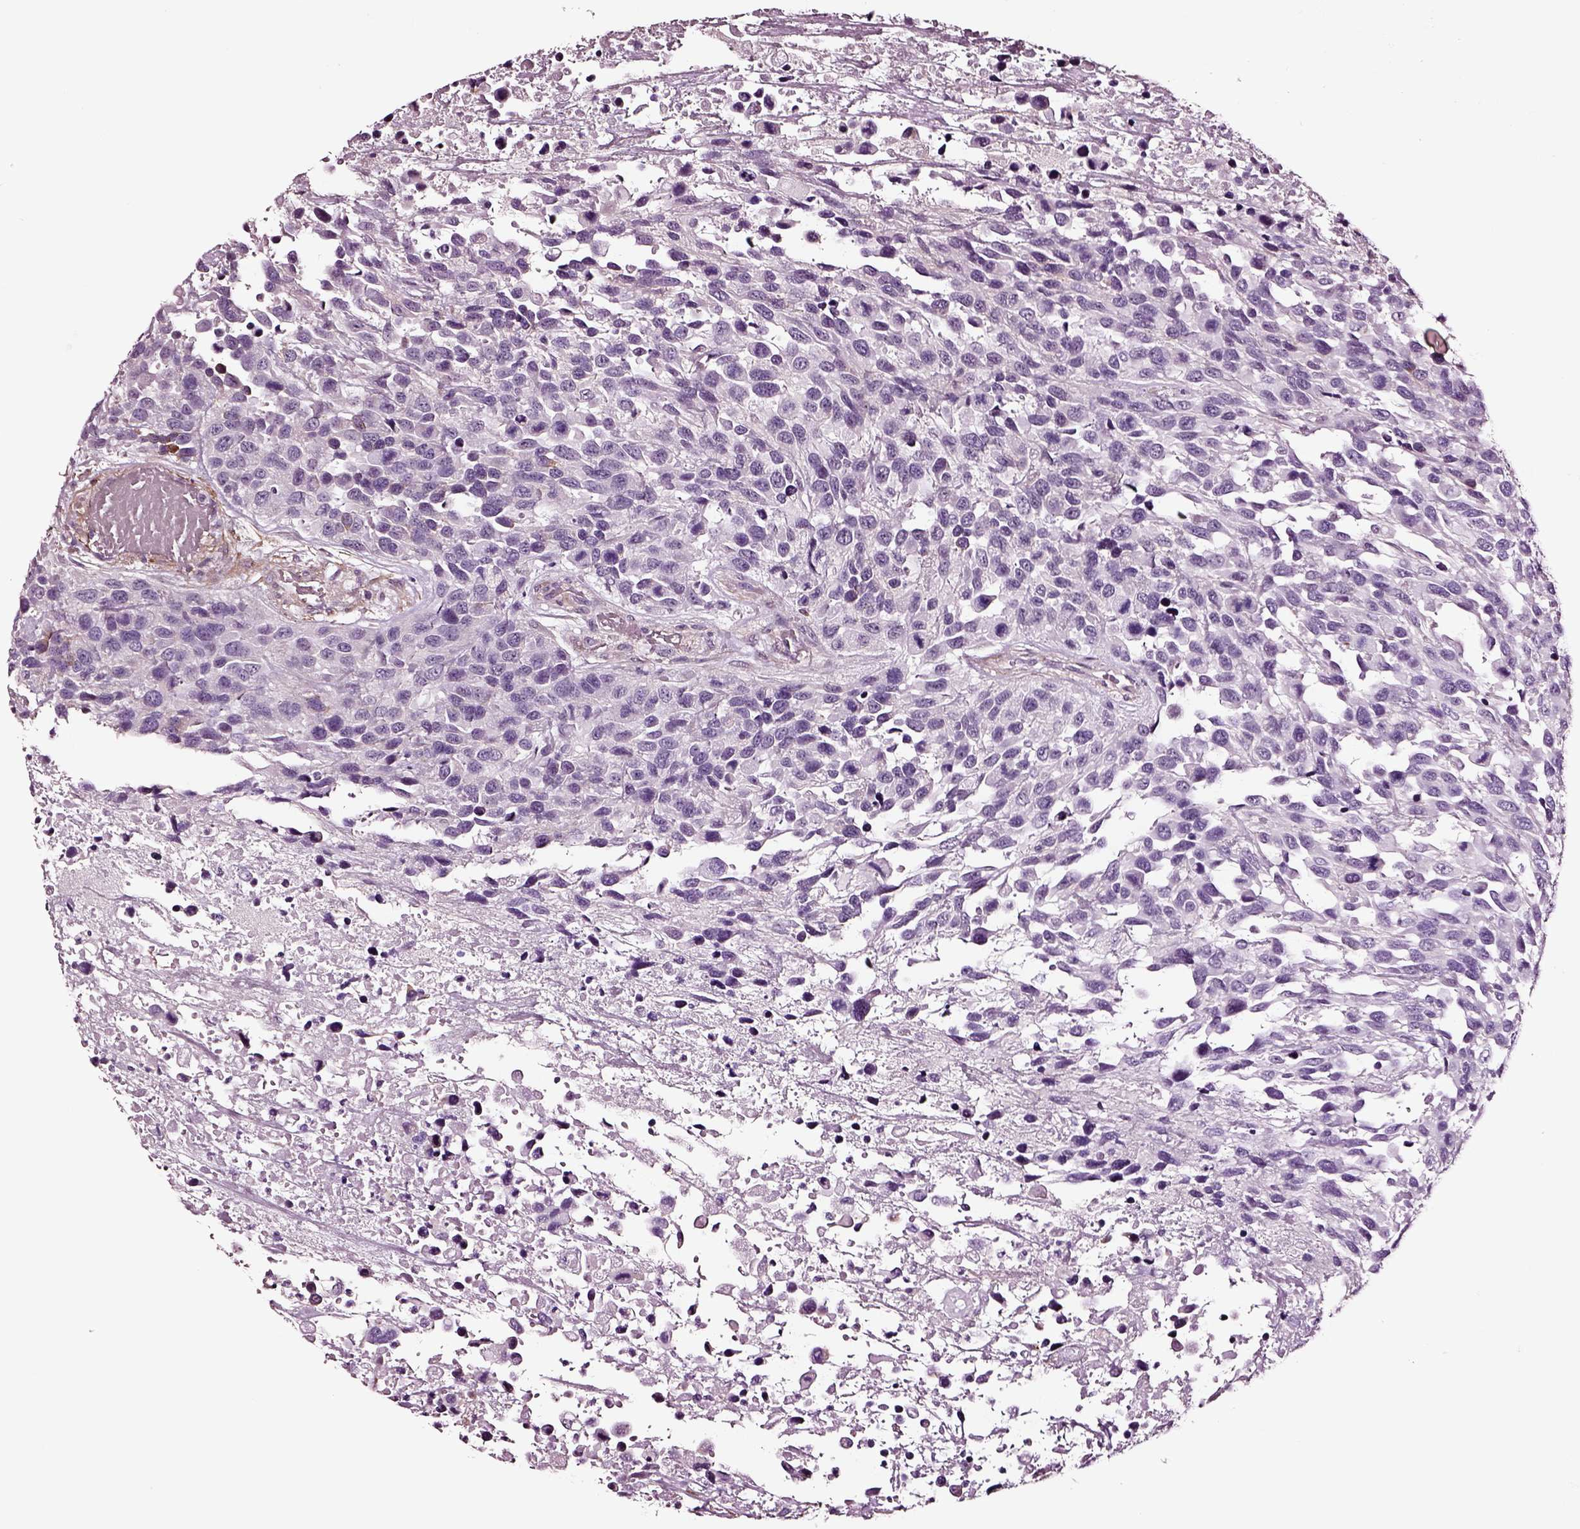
{"staining": {"intensity": "negative", "quantity": "none", "location": "none"}, "tissue": "urothelial cancer", "cell_type": "Tumor cells", "image_type": "cancer", "snomed": [{"axis": "morphology", "description": "Urothelial carcinoma, High grade"}, {"axis": "topography", "description": "Urinary bladder"}], "caption": "DAB immunohistochemical staining of urothelial carcinoma (high-grade) reveals no significant expression in tumor cells.", "gene": "SOX10", "patient": {"sex": "female", "age": 70}}